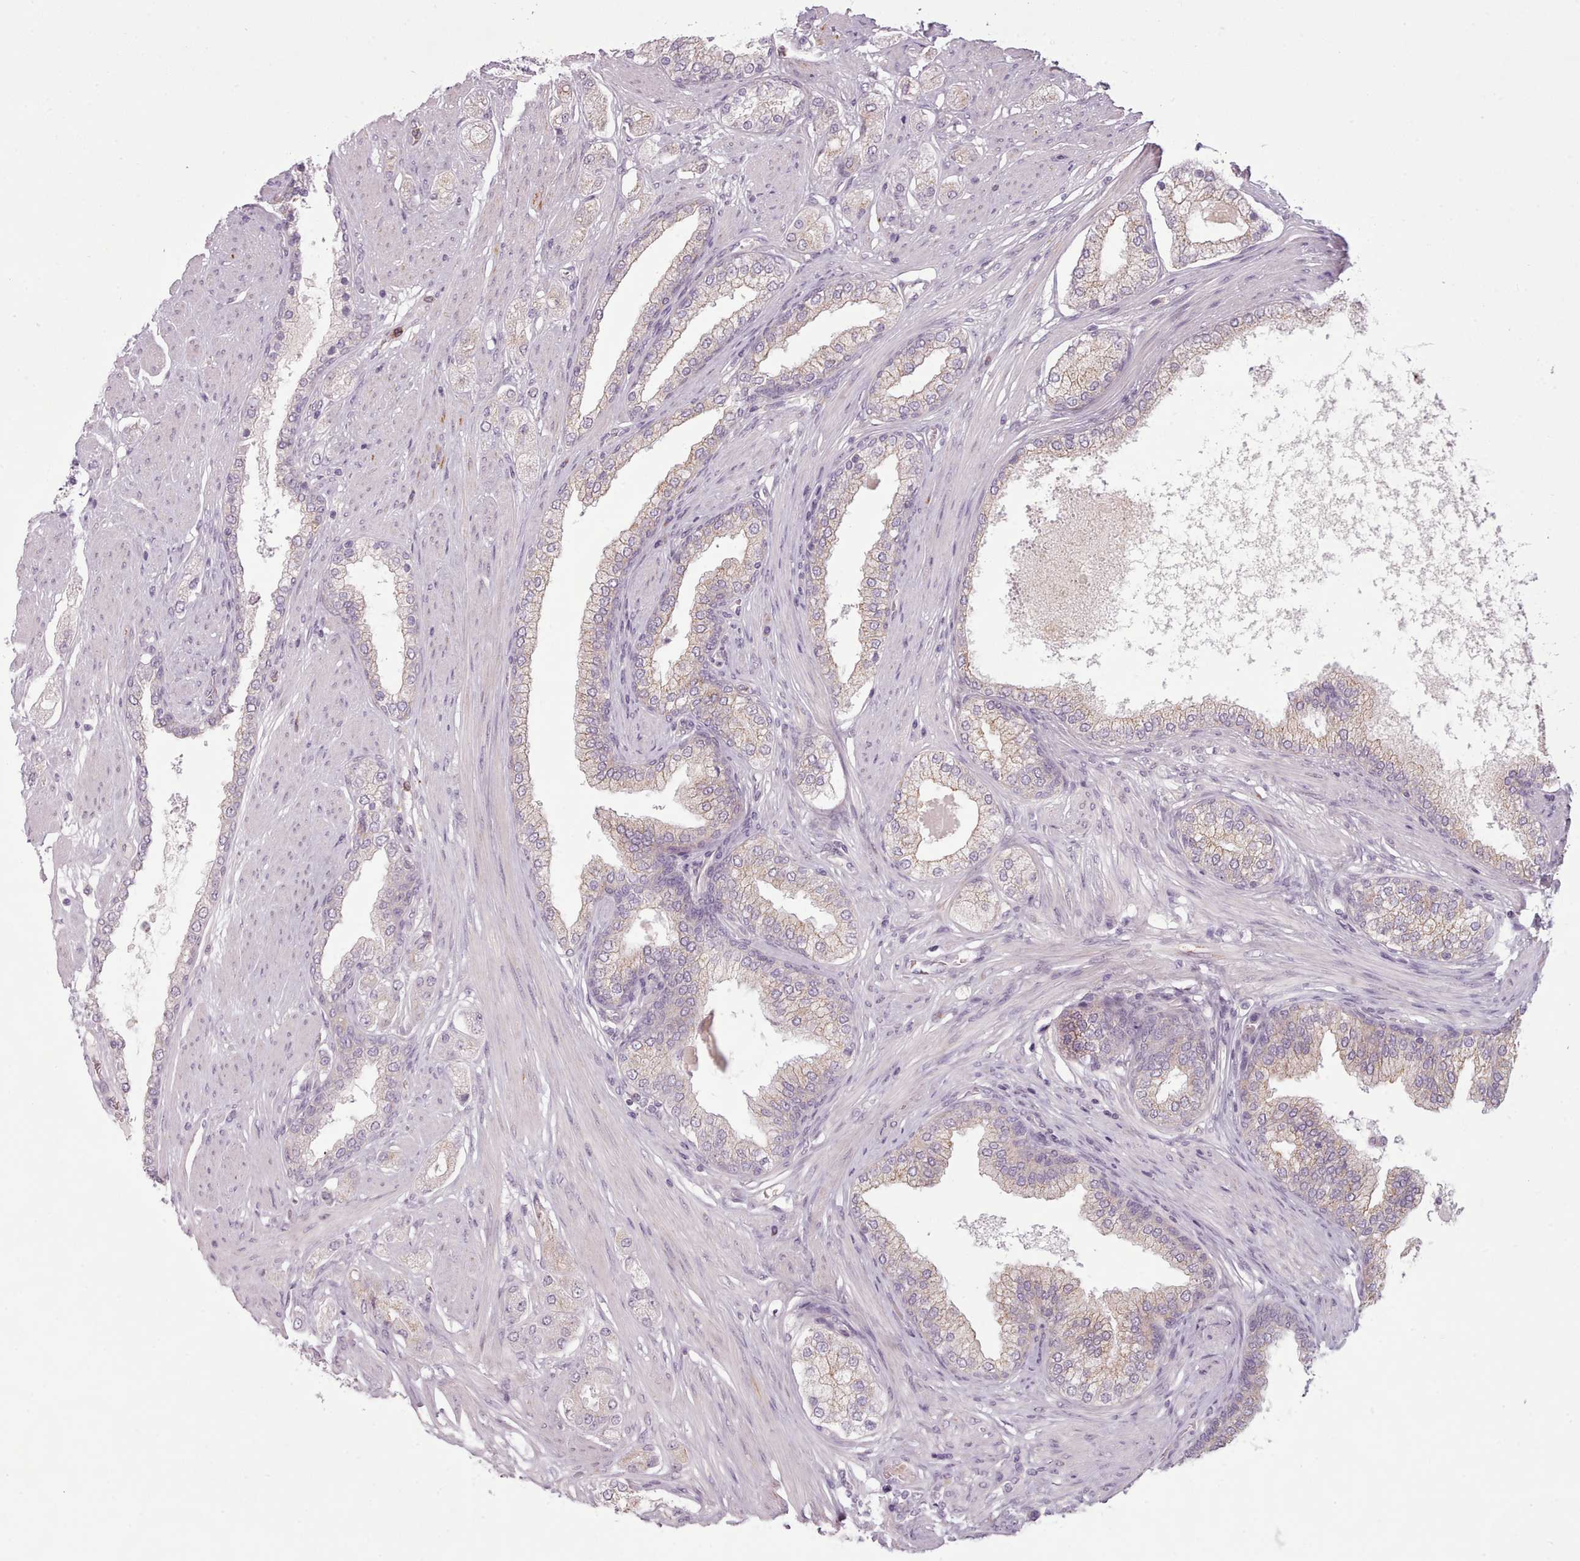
{"staining": {"intensity": "negative", "quantity": "none", "location": "none"}, "tissue": "prostate cancer", "cell_type": "Tumor cells", "image_type": "cancer", "snomed": [{"axis": "morphology", "description": "Adenocarcinoma, High grade"}, {"axis": "topography", "description": "Prostate"}], "caption": "Immunohistochemical staining of human adenocarcinoma (high-grade) (prostate) reveals no significant positivity in tumor cells.", "gene": "LAPTM5", "patient": {"sex": "male", "age": 68}}